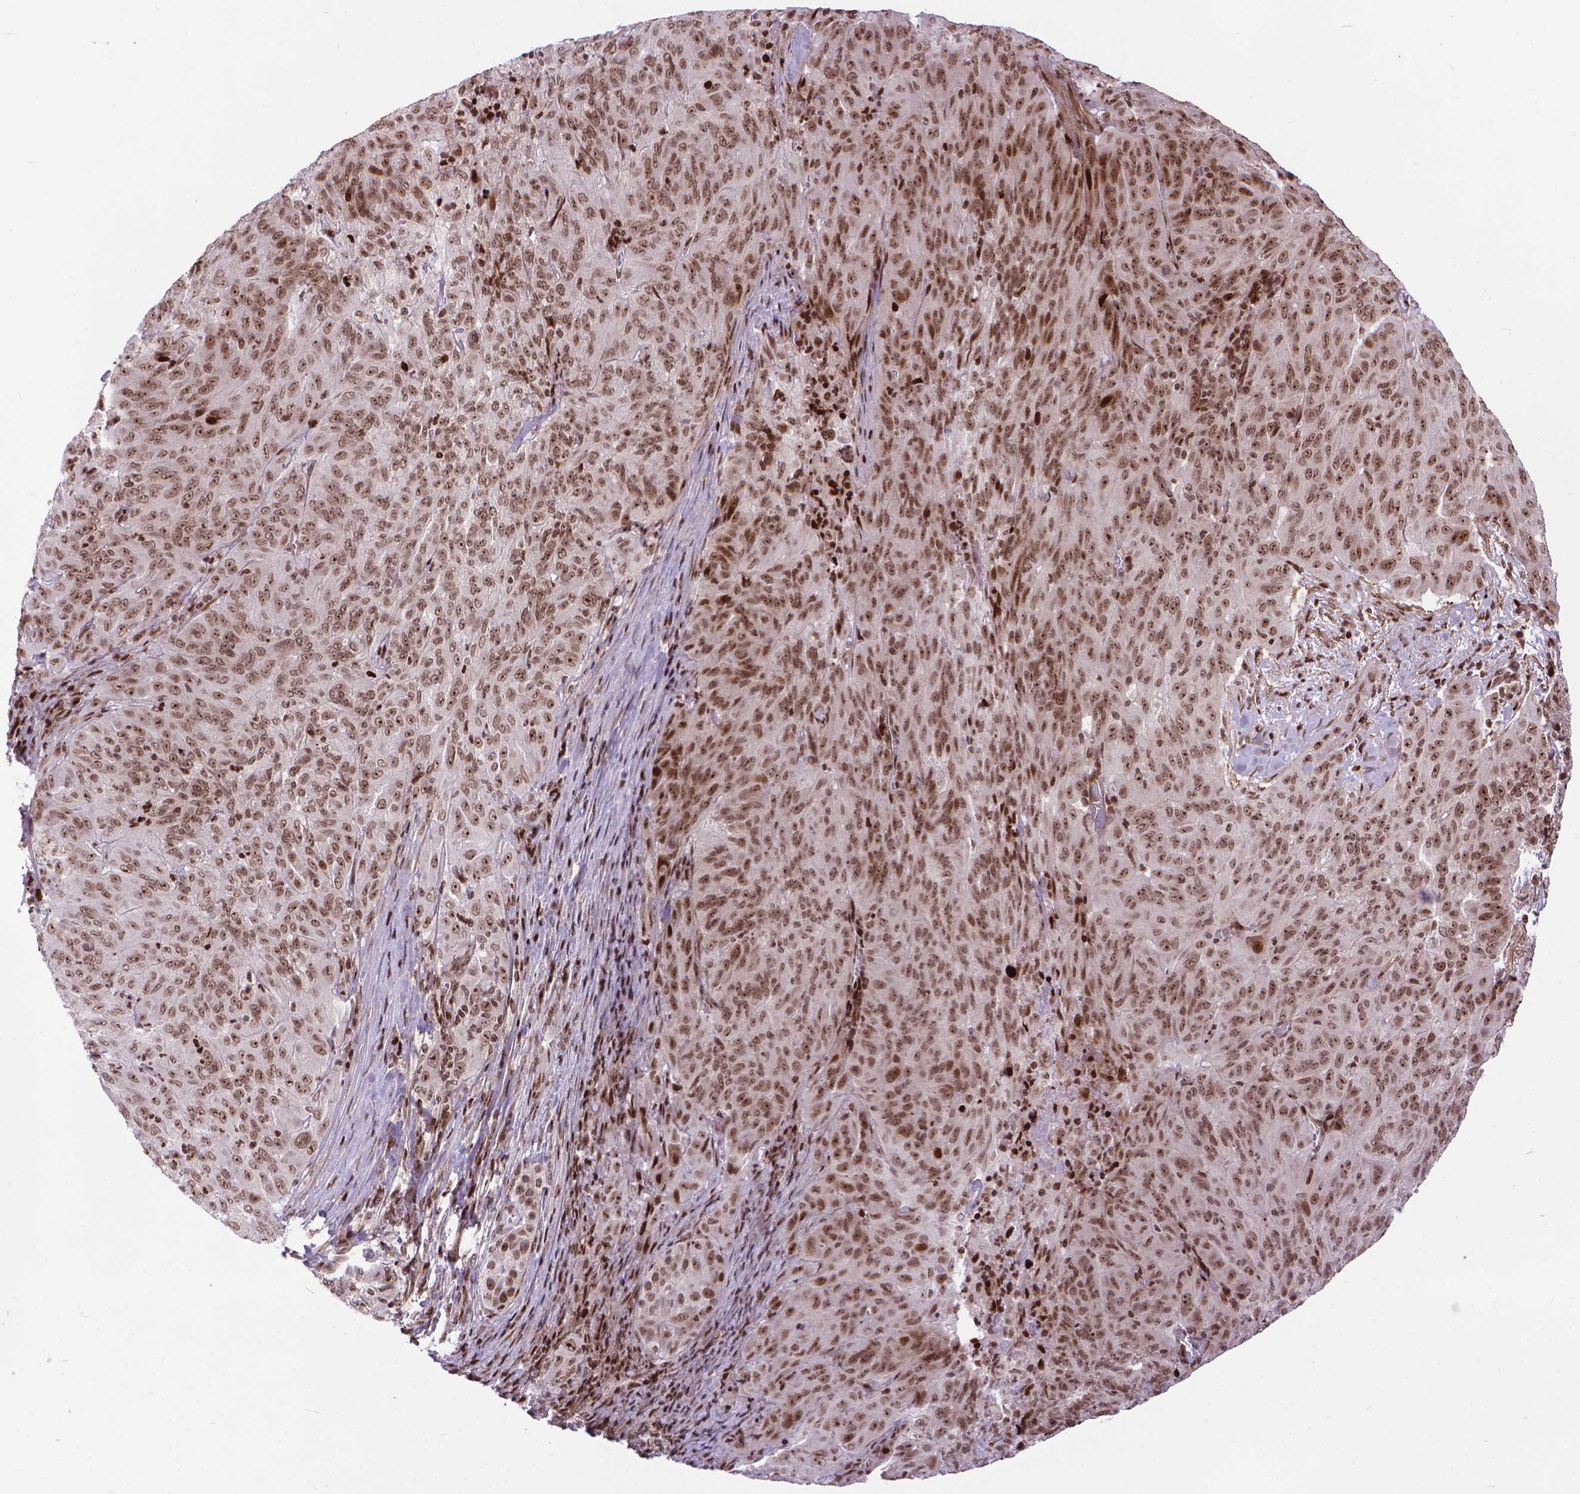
{"staining": {"intensity": "moderate", "quantity": ">75%", "location": "nuclear"}, "tissue": "pancreatic cancer", "cell_type": "Tumor cells", "image_type": "cancer", "snomed": [{"axis": "morphology", "description": "Adenocarcinoma, NOS"}, {"axis": "topography", "description": "Pancreas"}], "caption": "Brown immunohistochemical staining in pancreatic cancer demonstrates moderate nuclear expression in approximately >75% of tumor cells.", "gene": "AMER1", "patient": {"sex": "male", "age": 63}}